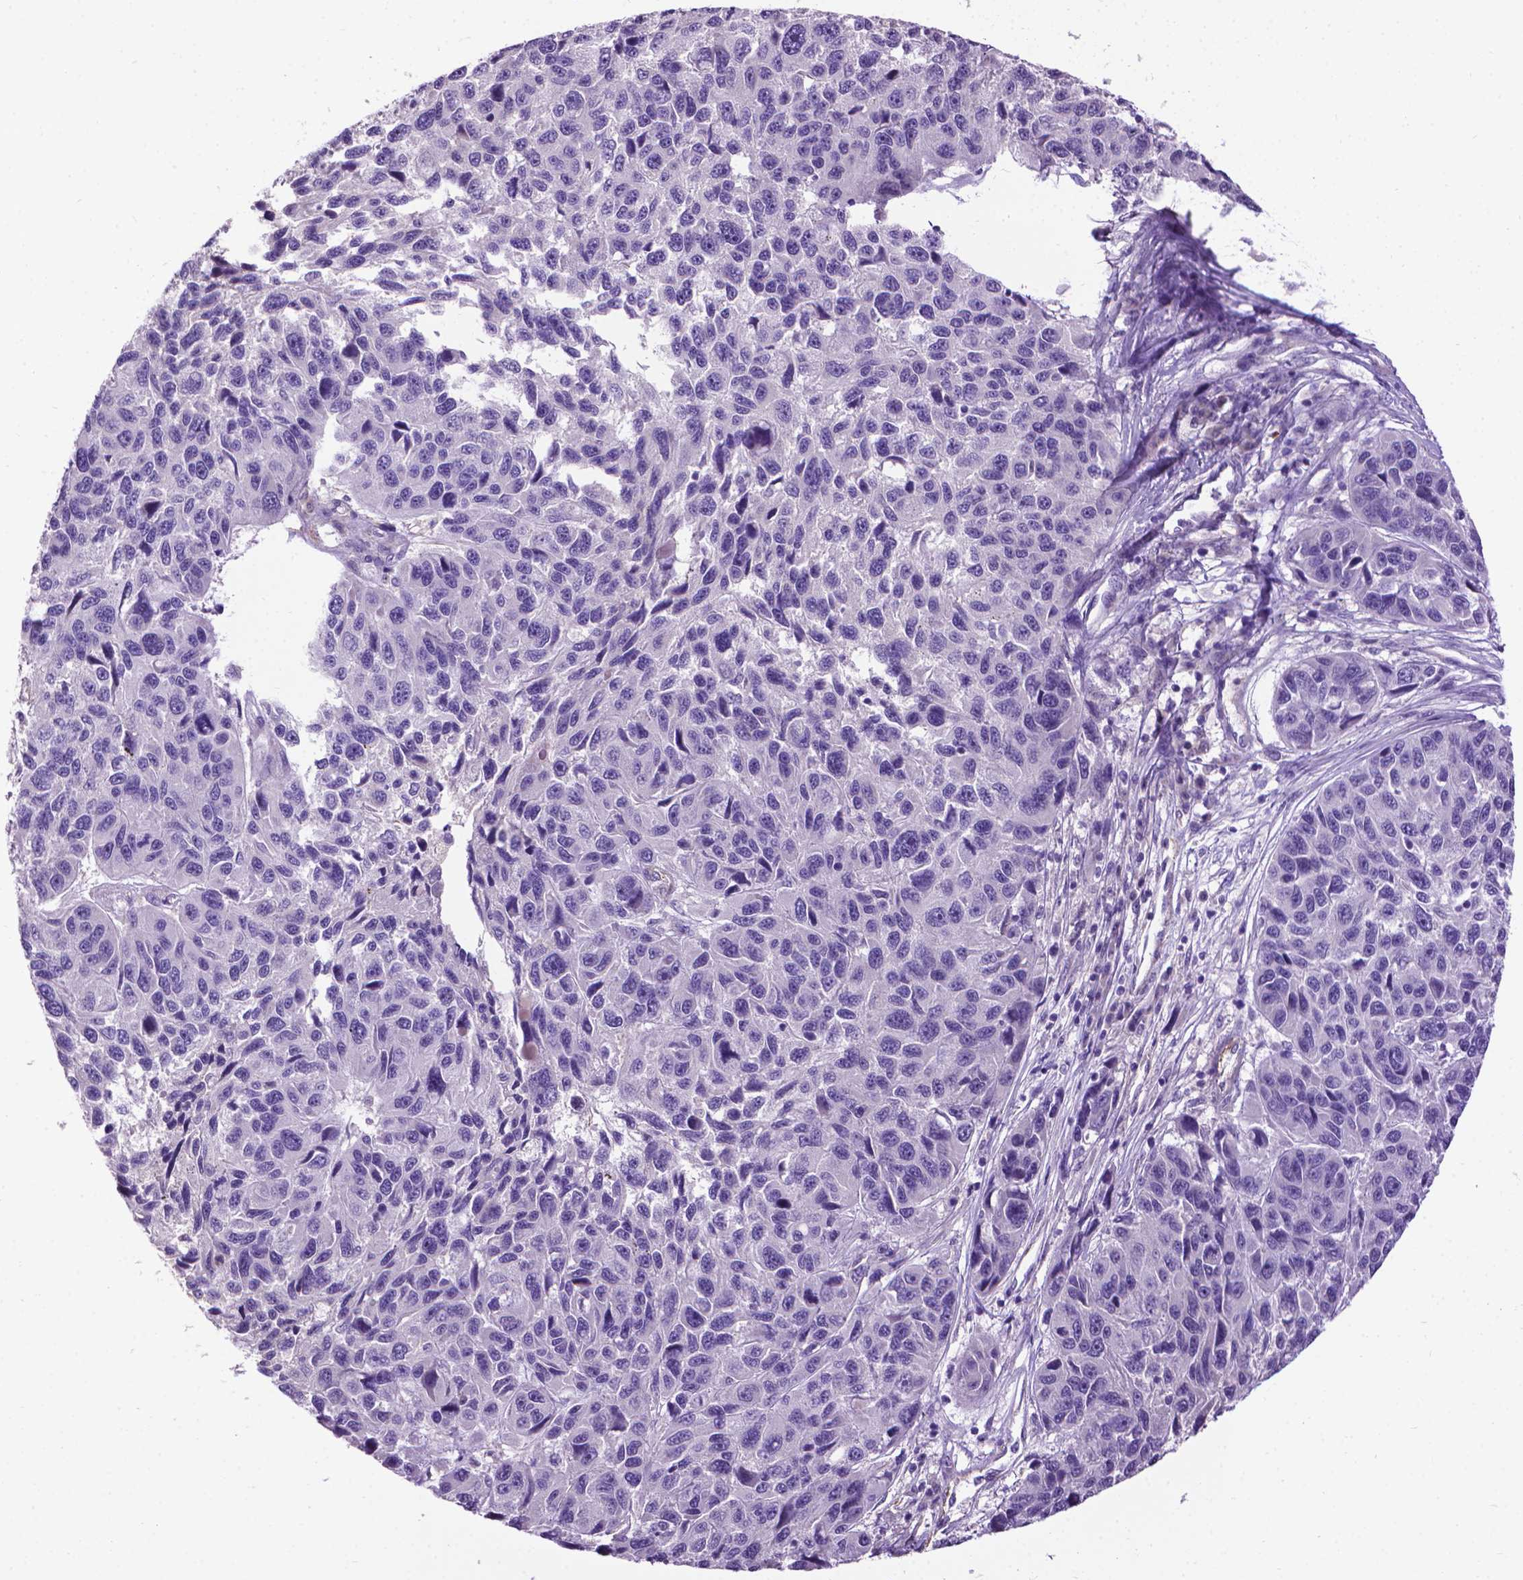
{"staining": {"intensity": "negative", "quantity": "none", "location": "none"}, "tissue": "melanoma", "cell_type": "Tumor cells", "image_type": "cancer", "snomed": [{"axis": "morphology", "description": "Malignant melanoma, NOS"}, {"axis": "topography", "description": "Skin"}], "caption": "IHC image of human melanoma stained for a protein (brown), which shows no positivity in tumor cells.", "gene": "AQP10", "patient": {"sex": "male", "age": 53}}